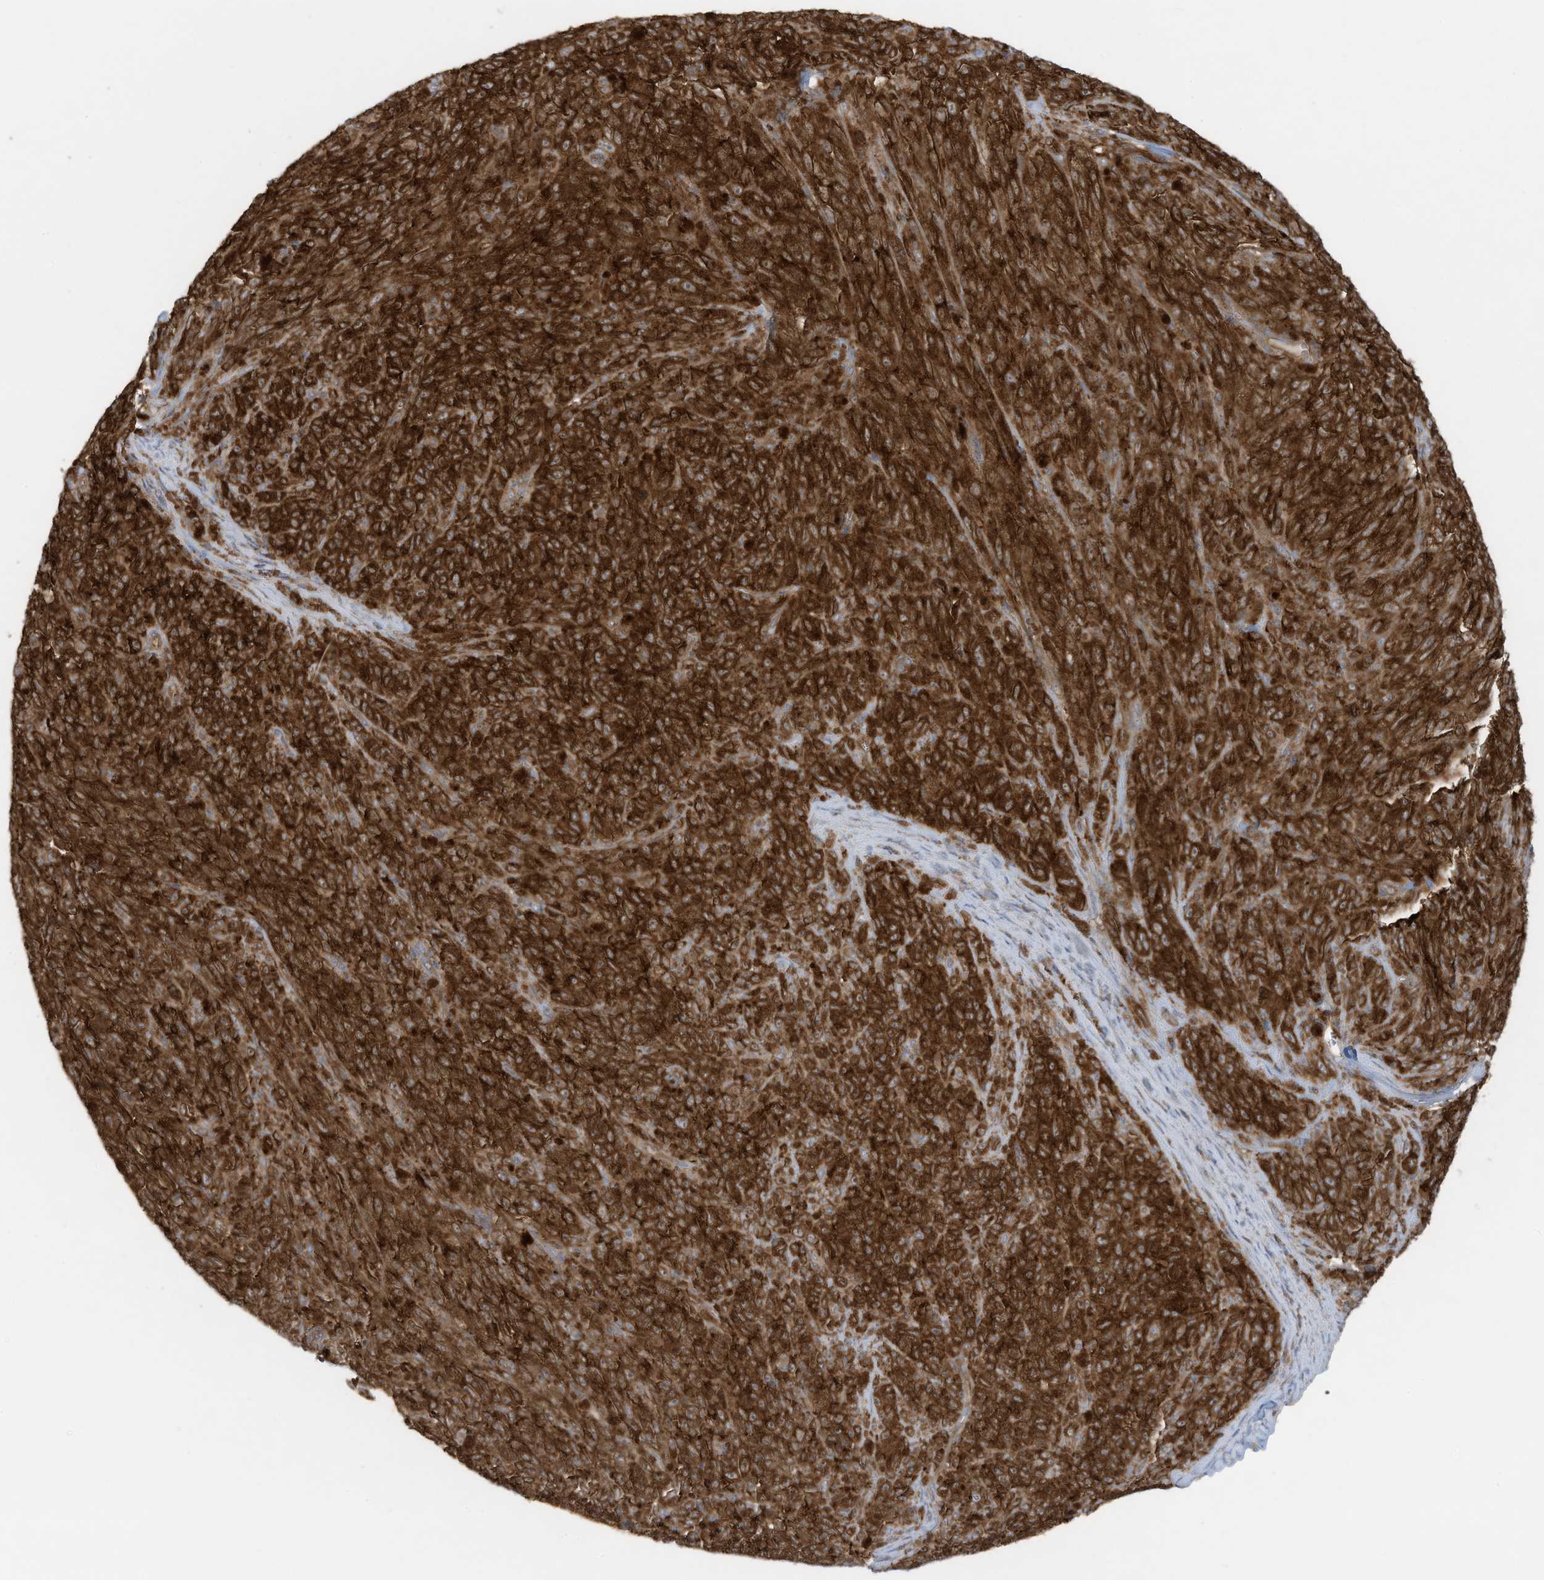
{"staining": {"intensity": "strong", "quantity": ">75%", "location": "cytoplasmic/membranous"}, "tissue": "melanoma", "cell_type": "Tumor cells", "image_type": "cancer", "snomed": [{"axis": "morphology", "description": "Malignant melanoma, NOS"}, {"axis": "topography", "description": "Skin"}], "caption": "Immunohistochemistry micrograph of malignant melanoma stained for a protein (brown), which shows high levels of strong cytoplasmic/membranous expression in about >75% of tumor cells.", "gene": "OLA1", "patient": {"sex": "female", "age": 82}}